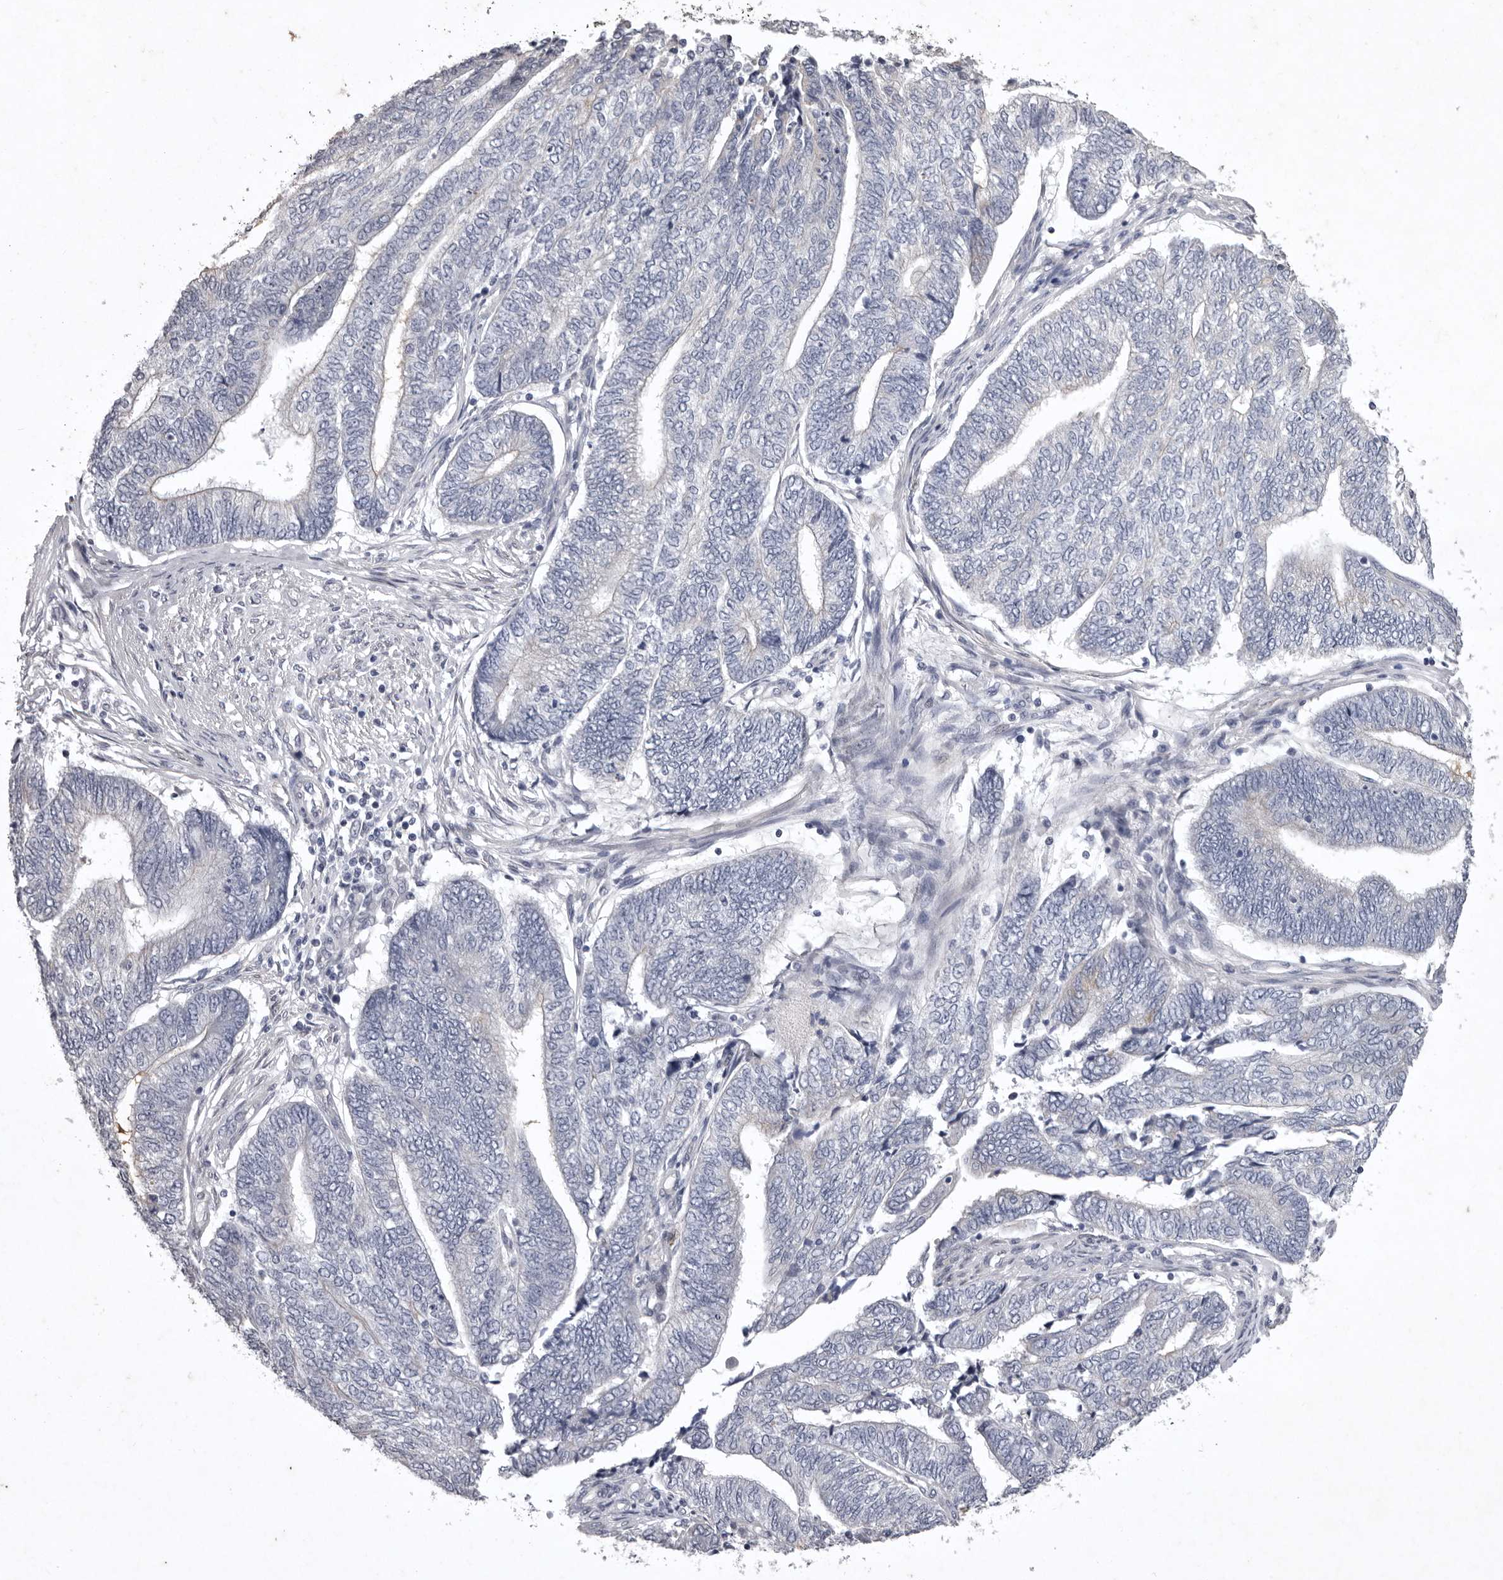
{"staining": {"intensity": "negative", "quantity": "none", "location": "none"}, "tissue": "endometrial cancer", "cell_type": "Tumor cells", "image_type": "cancer", "snomed": [{"axis": "morphology", "description": "Adenocarcinoma, NOS"}, {"axis": "topography", "description": "Uterus"}, {"axis": "topography", "description": "Endometrium"}], "caption": "The photomicrograph reveals no staining of tumor cells in endometrial adenocarcinoma. Brightfield microscopy of immunohistochemistry stained with DAB (brown) and hematoxylin (blue), captured at high magnification.", "gene": "NKAIN4", "patient": {"sex": "female", "age": 70}}